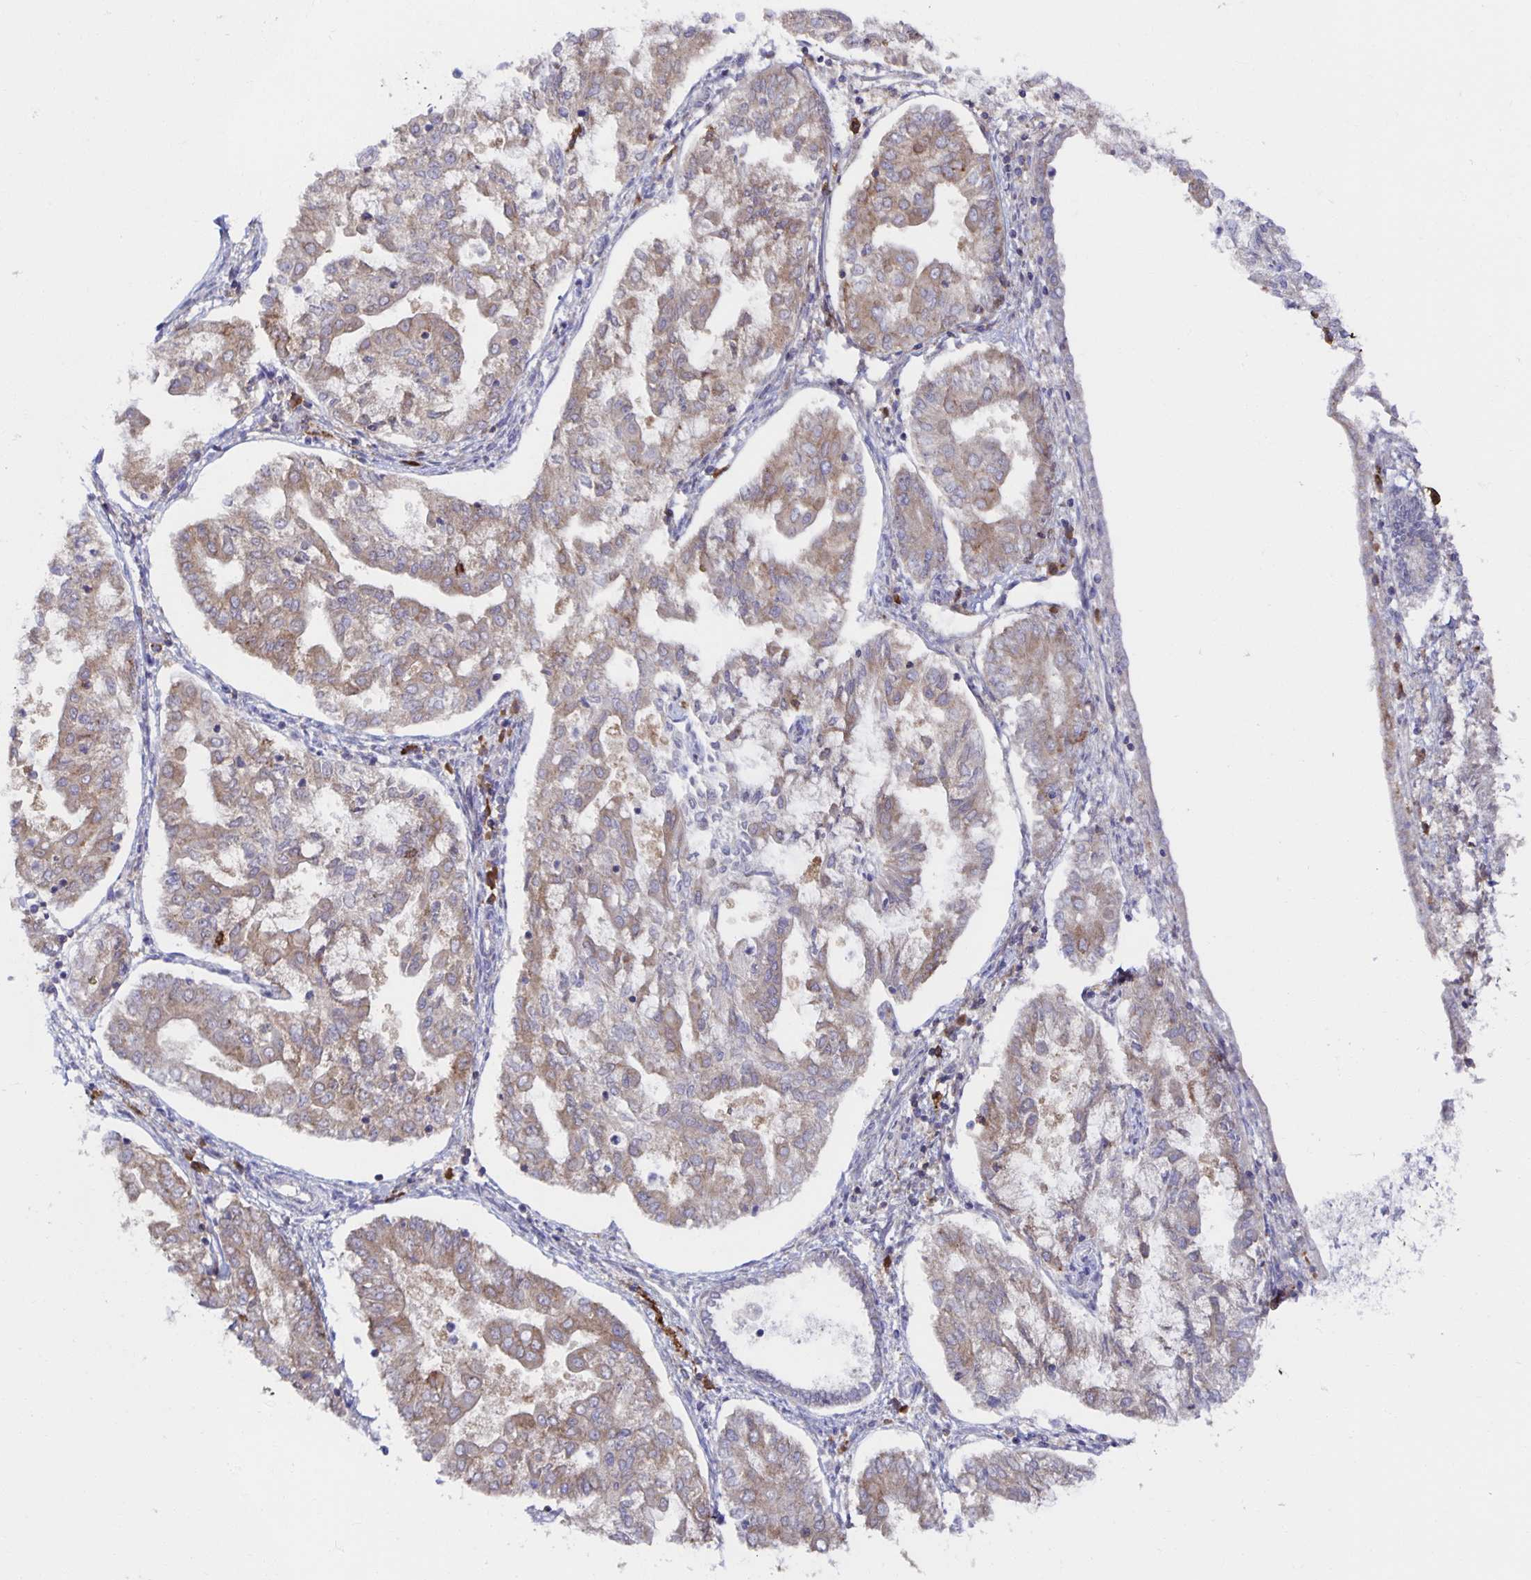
{"staining": {"intensity": "weak", "quantity": ">75%", "location": "cytoplasmic/membranous"}, "tissue": "endometrial cancer", "cell_type": "Tumor cells", "image_type": "cancer", "snomed": [{"axis": "morphology", "description": "Adenocarcinoma, NOS"}, {"axis": "topography", "description": "Endometrium"}], "caption": "A high-resolution image shows immunohistochemistry (IHC) staining of adenocarcinoma (endometrial), which exhibits weak cytoplasmic/membranous staining in approximately >75% of tumor cells.", "gene": "BAD", "patient": {"sex": "female", "age": 68}}